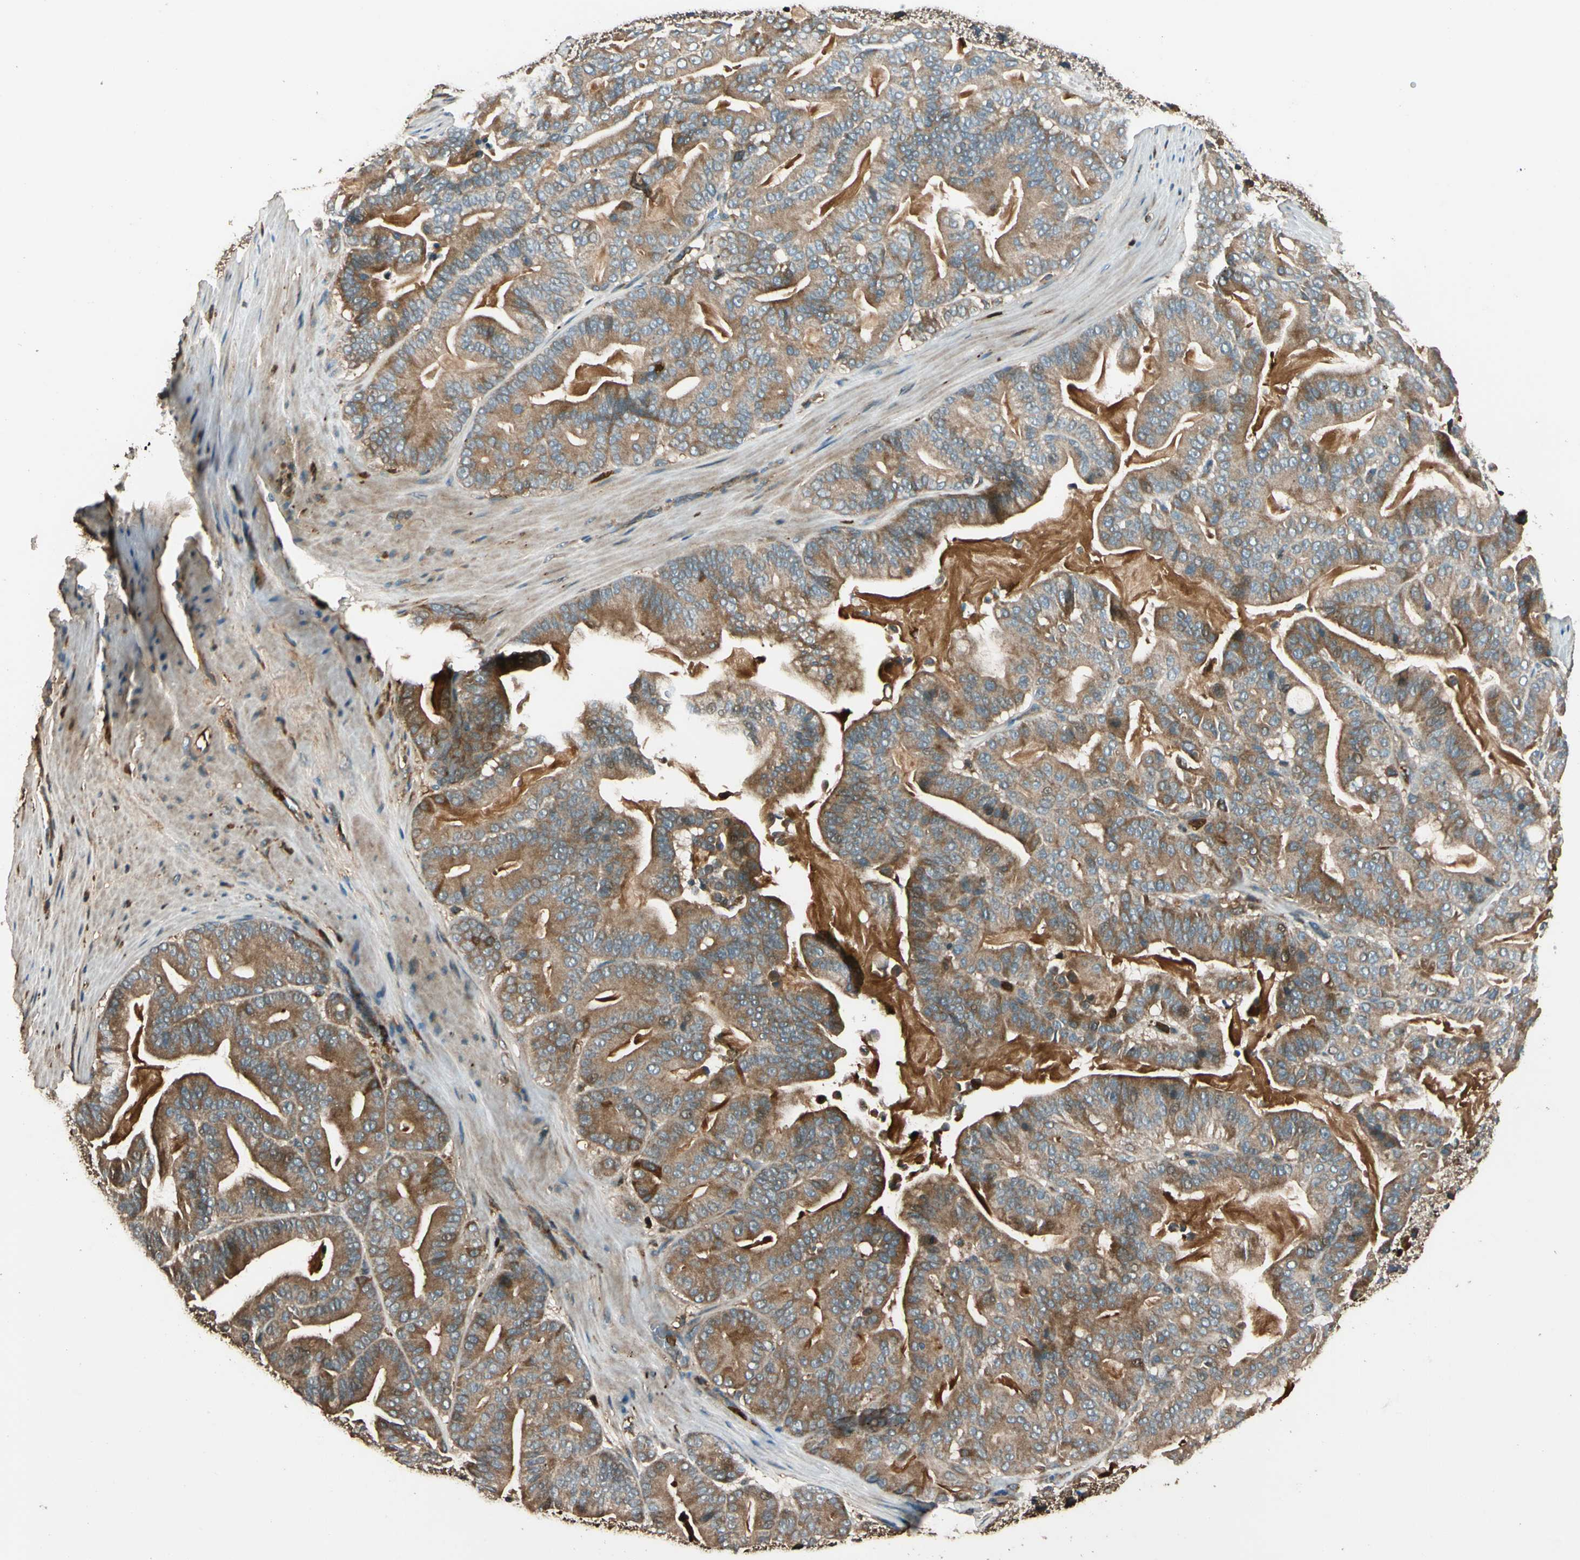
{"staining": {"intensity": "moderate", "quantity": ">75%", "location": "cytoplasmic/membranous"}, "tissue": "pancreatic cancer", "cell_type": "Tumor cells", "image_type": "cancer", "snomed": [{"axis": "morphology", "description": "Adenocarcinoma, NOS"}, {"axis": "topography", "description": "Pancreas"}], "caption": "Pancreatic cancer (adenocarcinoma) tissue shows moderate cytoplasmic/membranous positivity in about >75% of tumor cells", "gene": "STX11", "patient": {"sex": "male", "age": 63}}